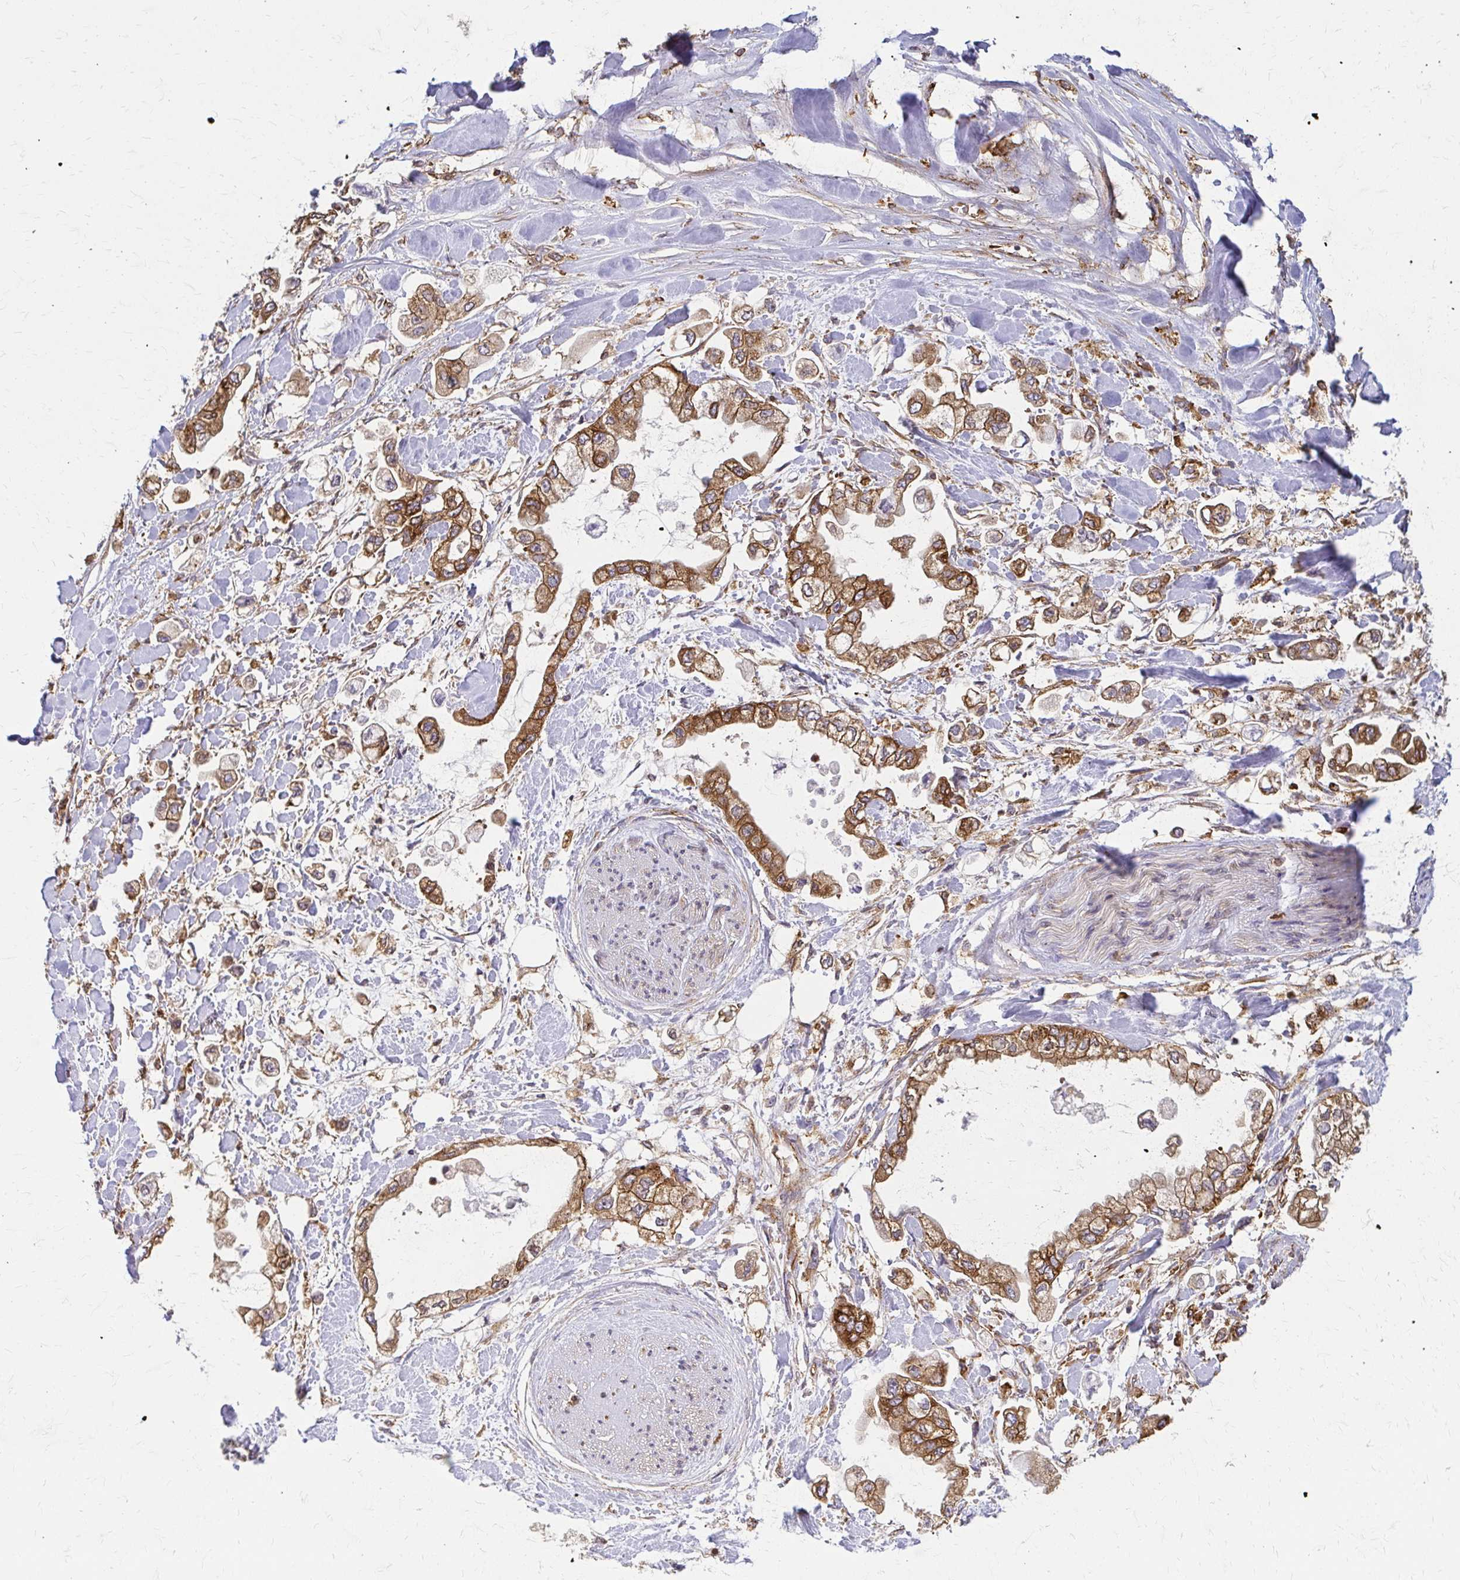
{"staining": {"intensity": "moderate", "quantity": ">75%", "location": "cytoplasmic/membranous"}, "tissue": "stomach cancer", "cell_type": "Tumor cells", "image_type": "cancer", "snomed": [{"axis": "morphology", "description": "Adenocarcinoma, NOS"}, {"axis": "topography", "description": "Stomach"}], "caption": "This micrograph shows stomach cancer (adenocarcinoma) stained with IHC to label a protein in brown. The cytoplasmic/membranous of tumor cells show moderate positivity for the protein. Nuclei are counter-stained blue.", "gene": "WASF2", "patient": {"sex": "male", "age": 62}}